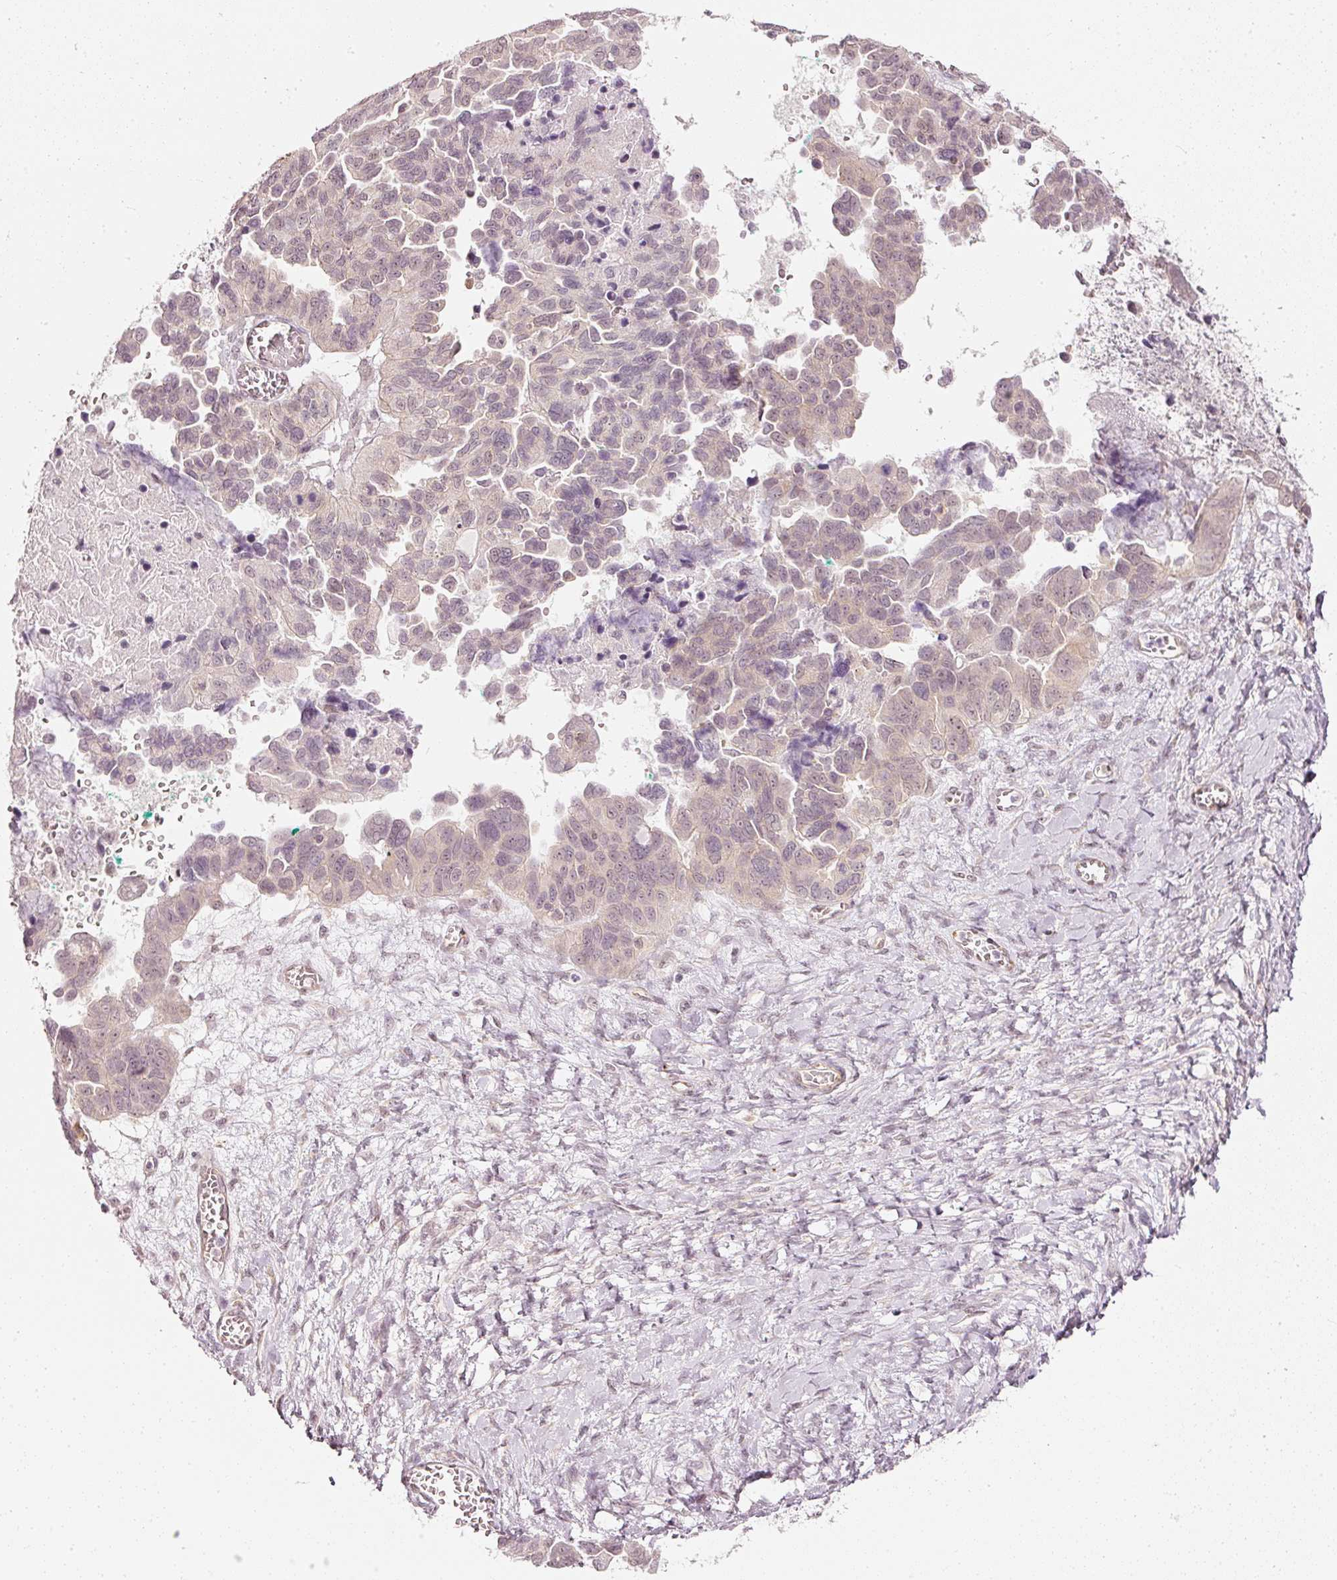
{"staining": {"intensity": "negative", "quantity": "none", "location": "none"}, "tissue": "ovarian cancer", "cell_type": "Tumor cells", "image_type": "cancer", "snomed": [{"axis": "morphology", "description": "Cystadenocarcinoma, serous, NOS"}, {"axis": "topography", "description": "Ovary"}], "caption": "The photomicrograph displays no significant positivity in tumor cells of ovarian cancer (serous cystadenocarcinoma). (Brightfield microscopy of DAB (3,3'-diaminobenzidine) immunohistochemistry (IHC) at high magnification).", "gene": "DRD2", "patient": {"sex": "female", "age": 64}}